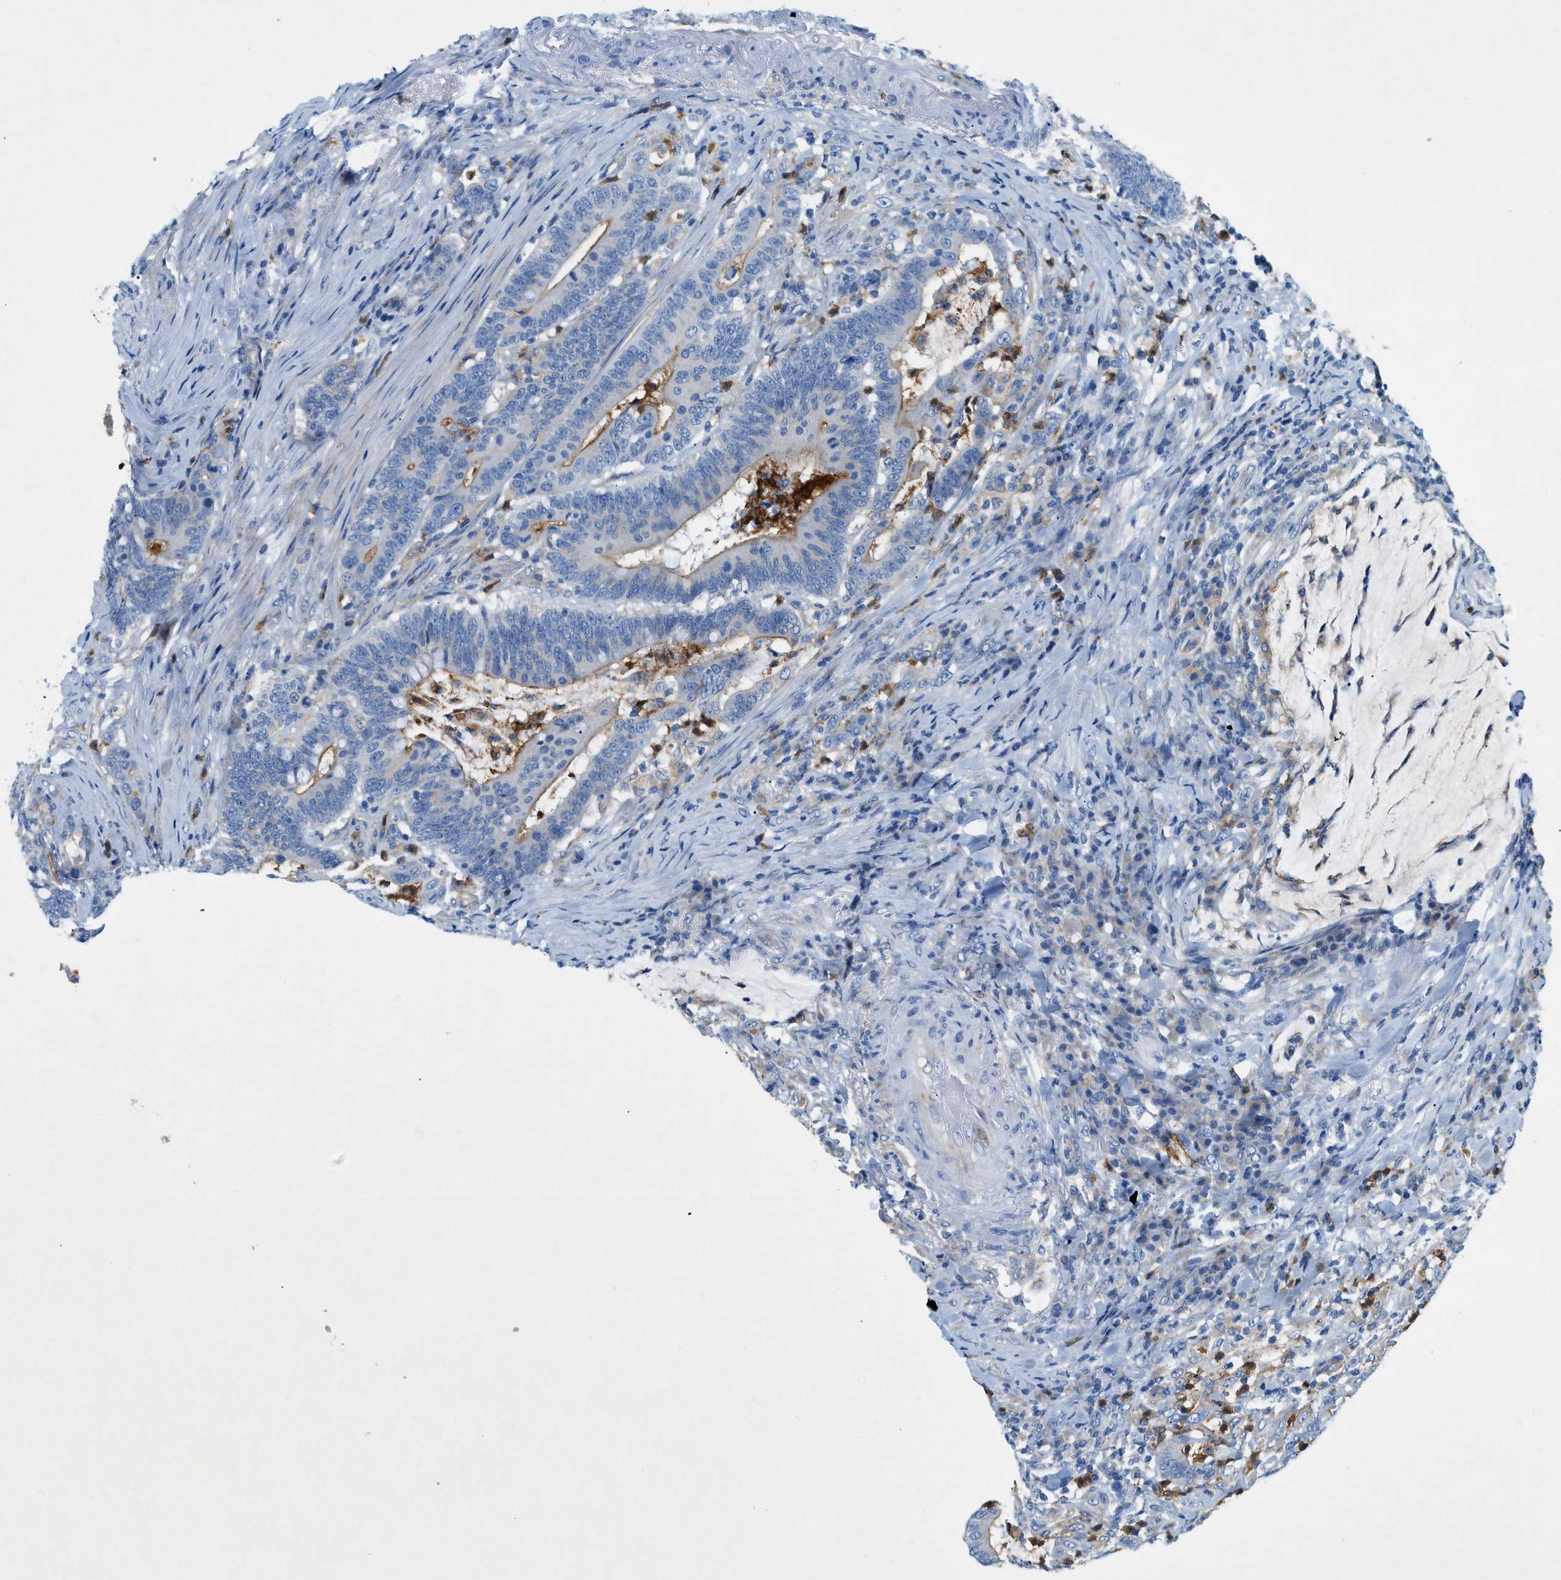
{"staining": {"intensity": "moderate", "quantity": "25%-75%", "location": "cytoplasmic/membranous"}, "tissue": "colorectal cancer", "cell_type": "Tumor cells", "image_type": "cancer", "snomed": [{"axis": "morphology", "description": "Normal tissue, NOS"}, {"axis": "morphology", "description": "Adenocarcinoma, NOS"}, {"axis": "topography", "description": "Colon"}], "caption": "Immunohistochemistry (DAB) staining of human adenocarcinoma (colorectal) exhibits moderate cytoplasmic/membranous protein expression in about 25%-75% of tumor cells. Using DAB (brown) and hematoxylin (blue) stains, captured at high magnification using brightfield microscopy.", "gene": "ZDHHC13", "patient": {"sex": "female", "age": 66}}